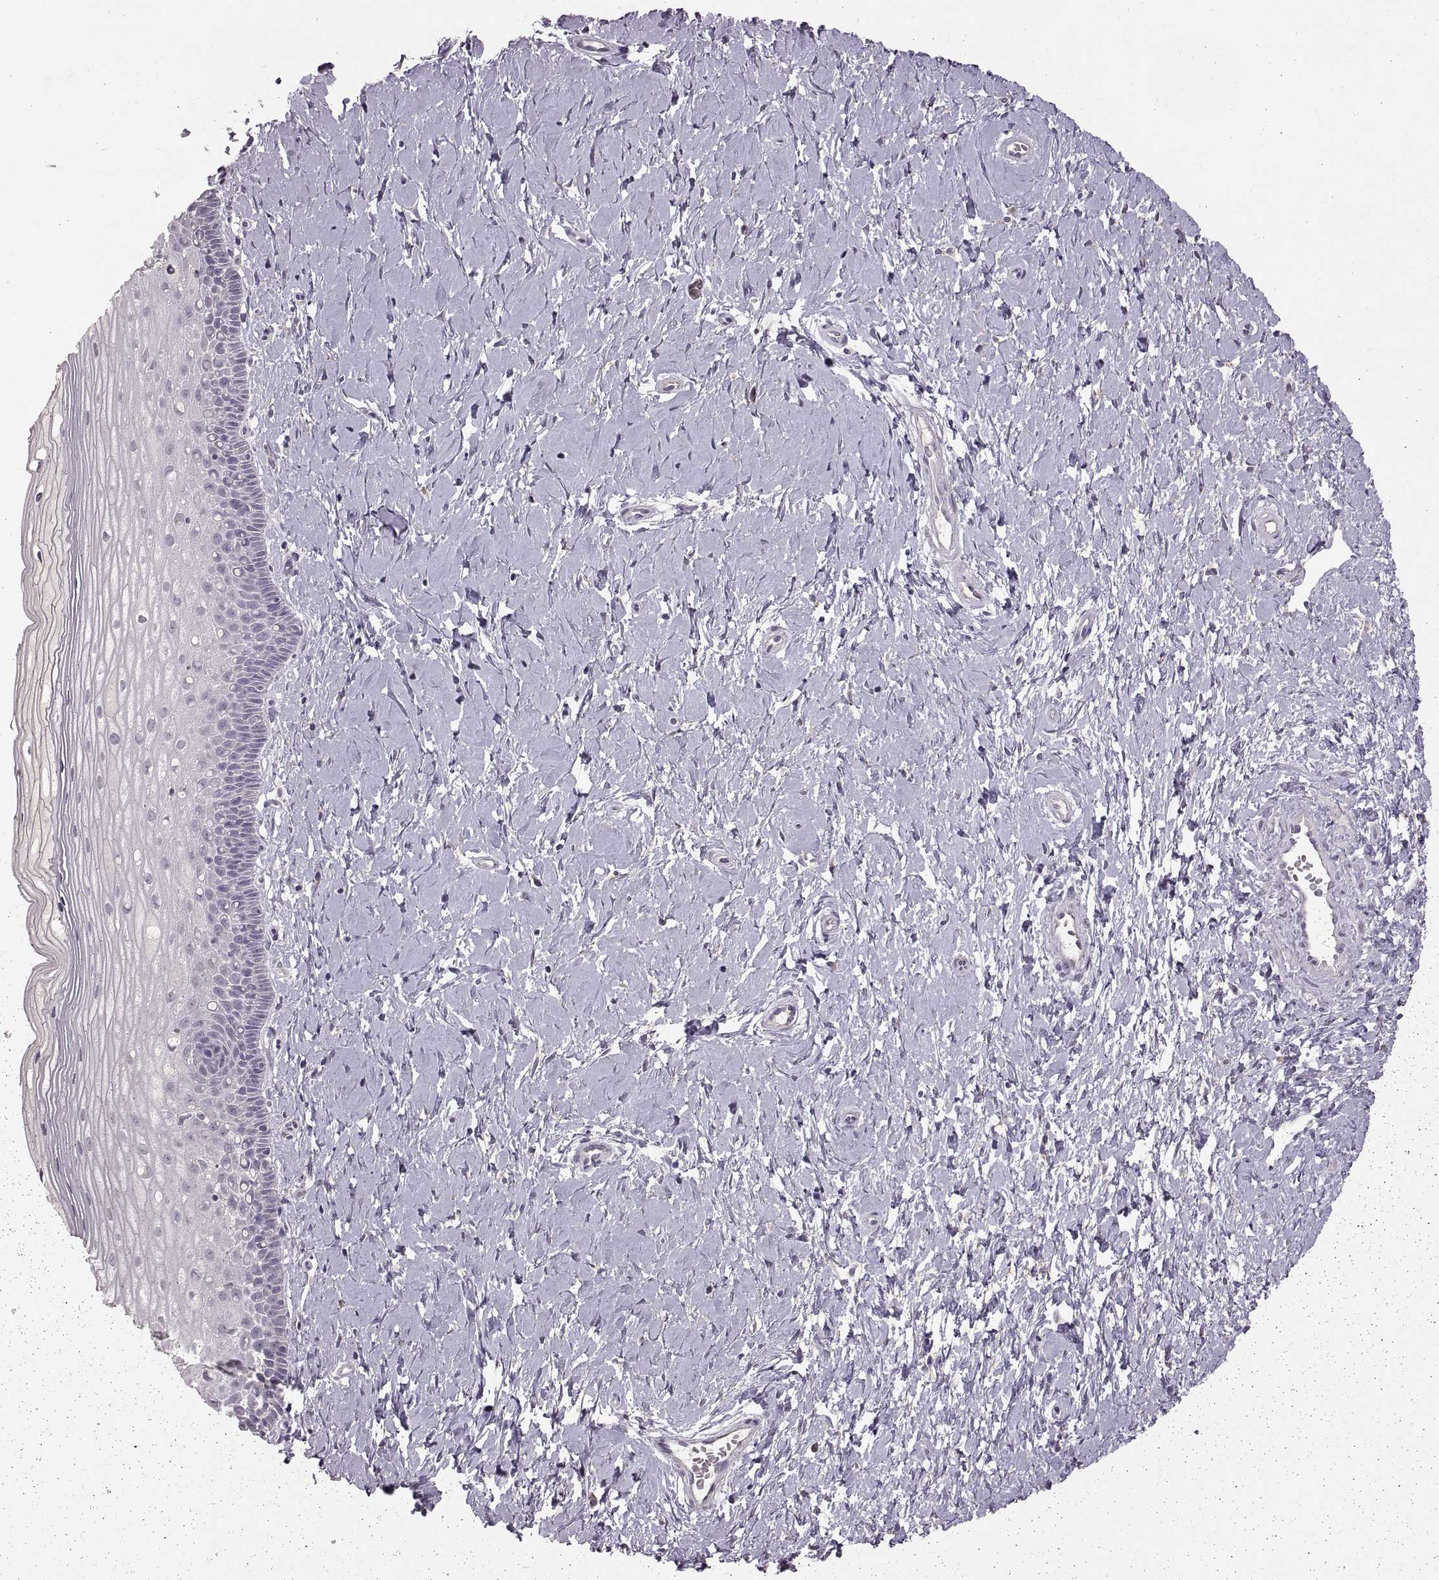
{"staining": {"intensity": "negative", "quantity": "none", "location": "none"}, "tissue": "cervix", "cell_type": "Glandular cells", "image_type": "normal", "snomed": [{"axis": "morphology", "description": "Normal tissue, NOS"}, {"axis": "topography", "description": "Cervix"}], "caption": "Immunohistochemistry image of benign cervix: human cervix stained with DAB displays no significant protein staining in glandular cells. (DAB immunohistochemistry (IHC) with hematoxylin counter stain).", "gene": "CDH2", "patient": {"sex": "female", "age": 37}}